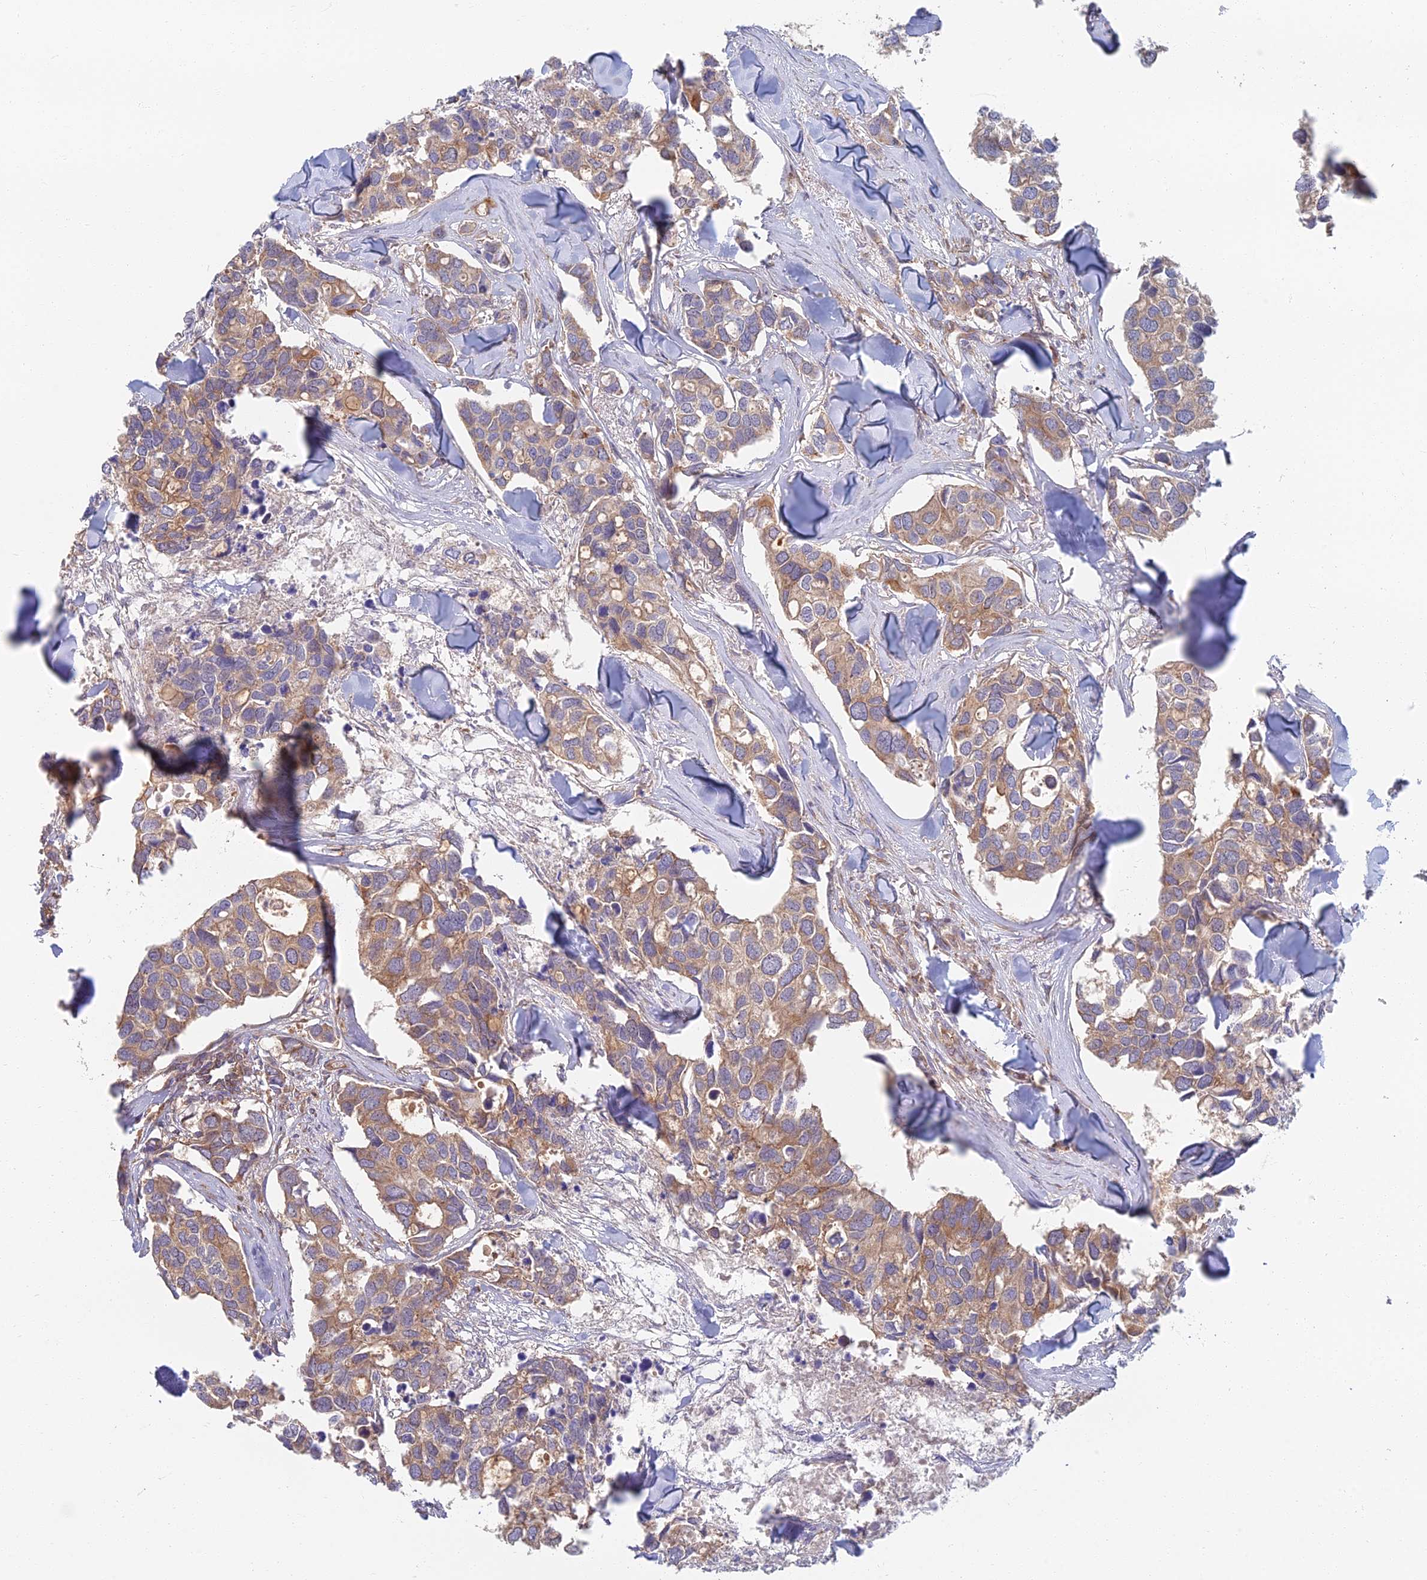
{"staining": {"intensity": "moderate", "quantity": "25%-75%", "location": "cytoplasmic/membranous"}, "tissue": "breast cancer", "cell_type": "Tumor cells", "image_type": "cancer", "snomed": [{"axis": "morphology", "description": "Duct carcinoma"}, {"axis": "topography", "description": "Breast"}], "caption": "A brown stain labels moderate cytoplasmic/membranous expression of a protein in human breast cancer (invasive ductal carcinoma) tumor cells. (brown staining indicates protein expression, while blue staining denotes nuclei).", "gene": "RBSN", "patient": {"sex": "female", "age": 83}}